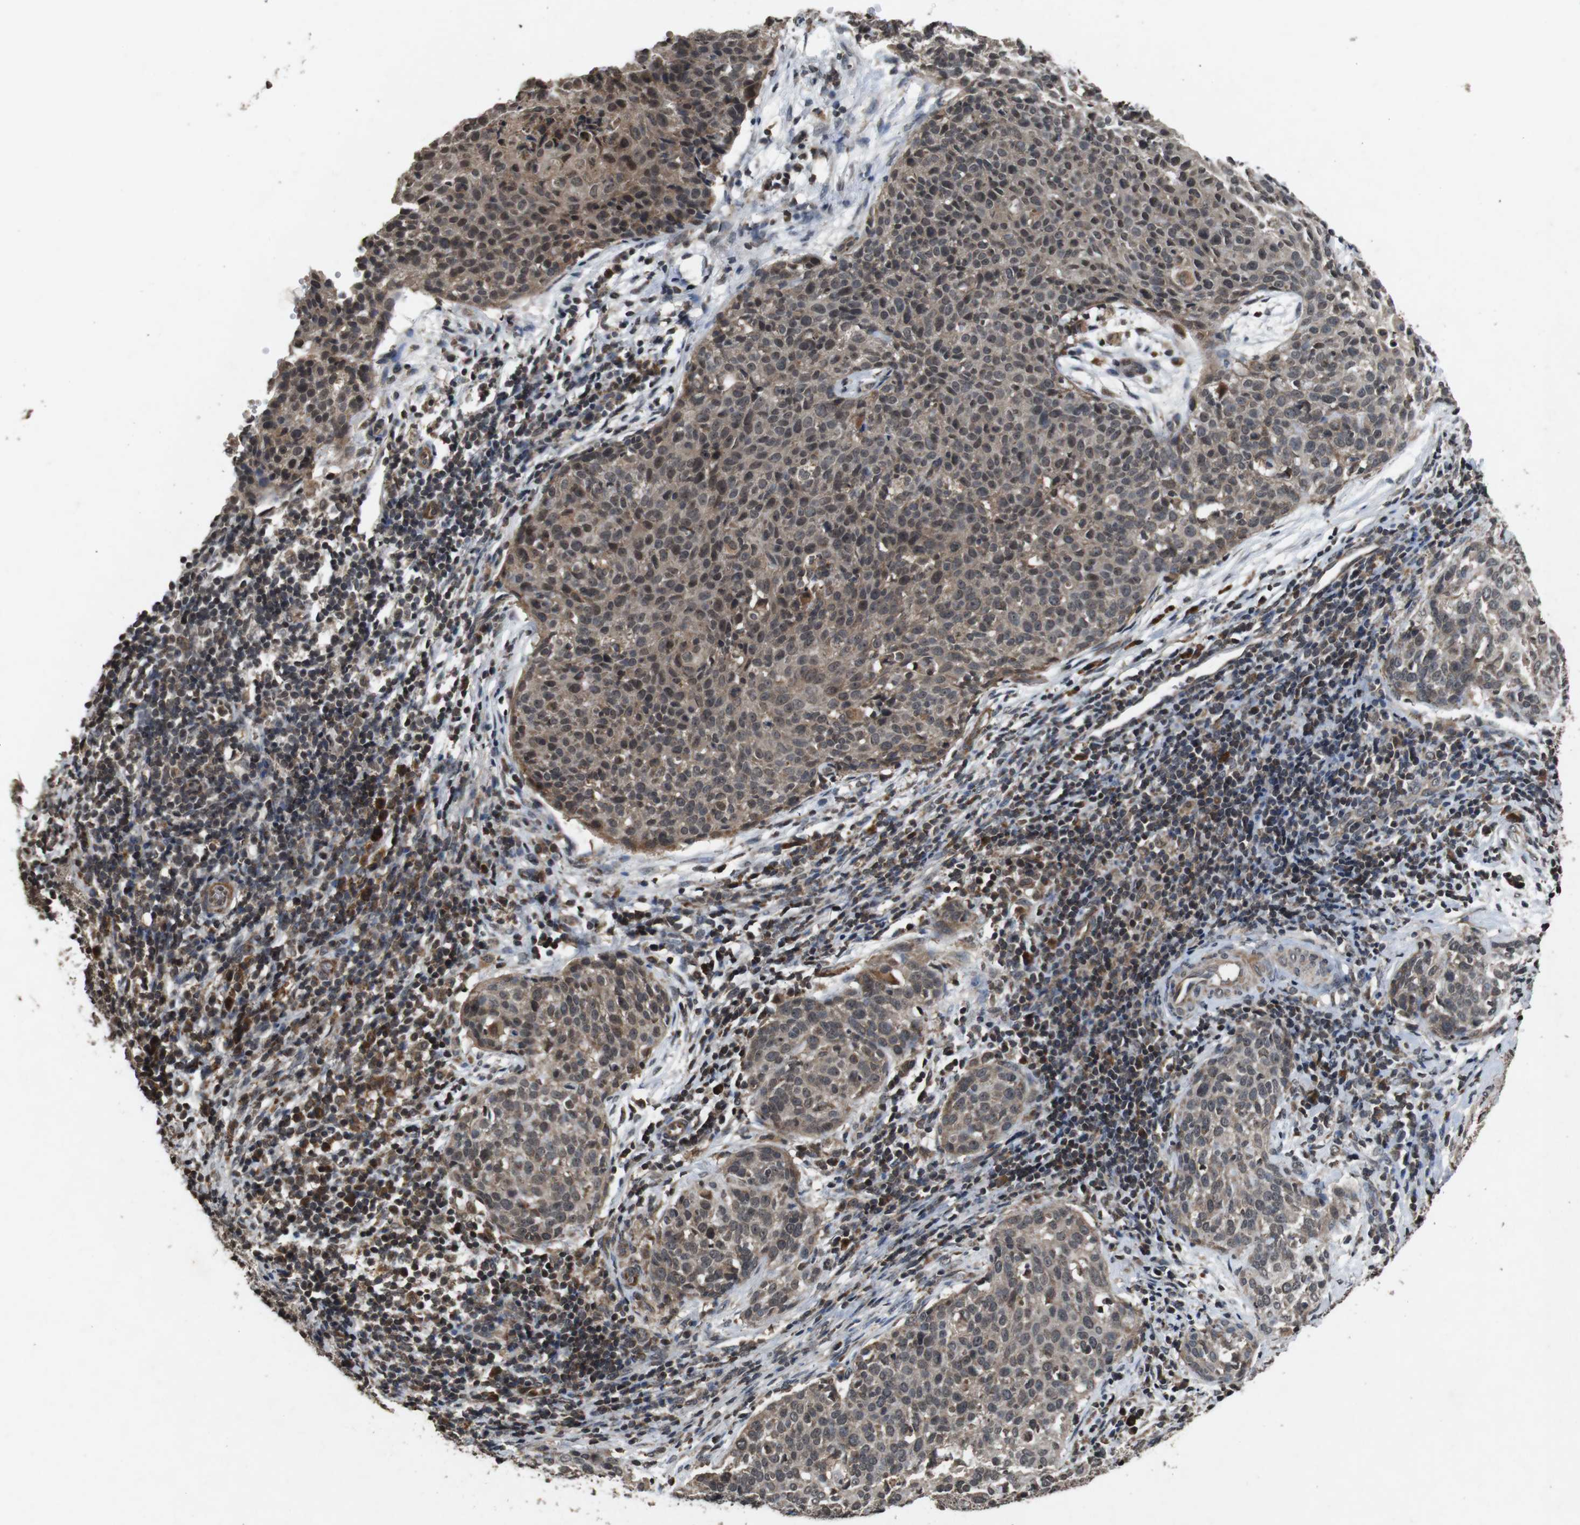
{"staining": {"intensity": "weak", "quantity": "<25%", "location": "cytoplasmic/membranous,nuclear"}, "tissue": "cervical cancer", "cell_type": "Tumor cells", "image_type": "cancer", "snomed": [{"axis": "morphology", "description": "Squamous cell carcinoma, NOS"}, {"axis": "topography", "description": "Cervix"}], "caption": "Squamous cell carcinoma (cervical) stained for a protein using immunohistochemistry (IHC) shows no expression tumor cells.", "gene": "SORL1", "patient": {"sex": "female", "age": 38}}